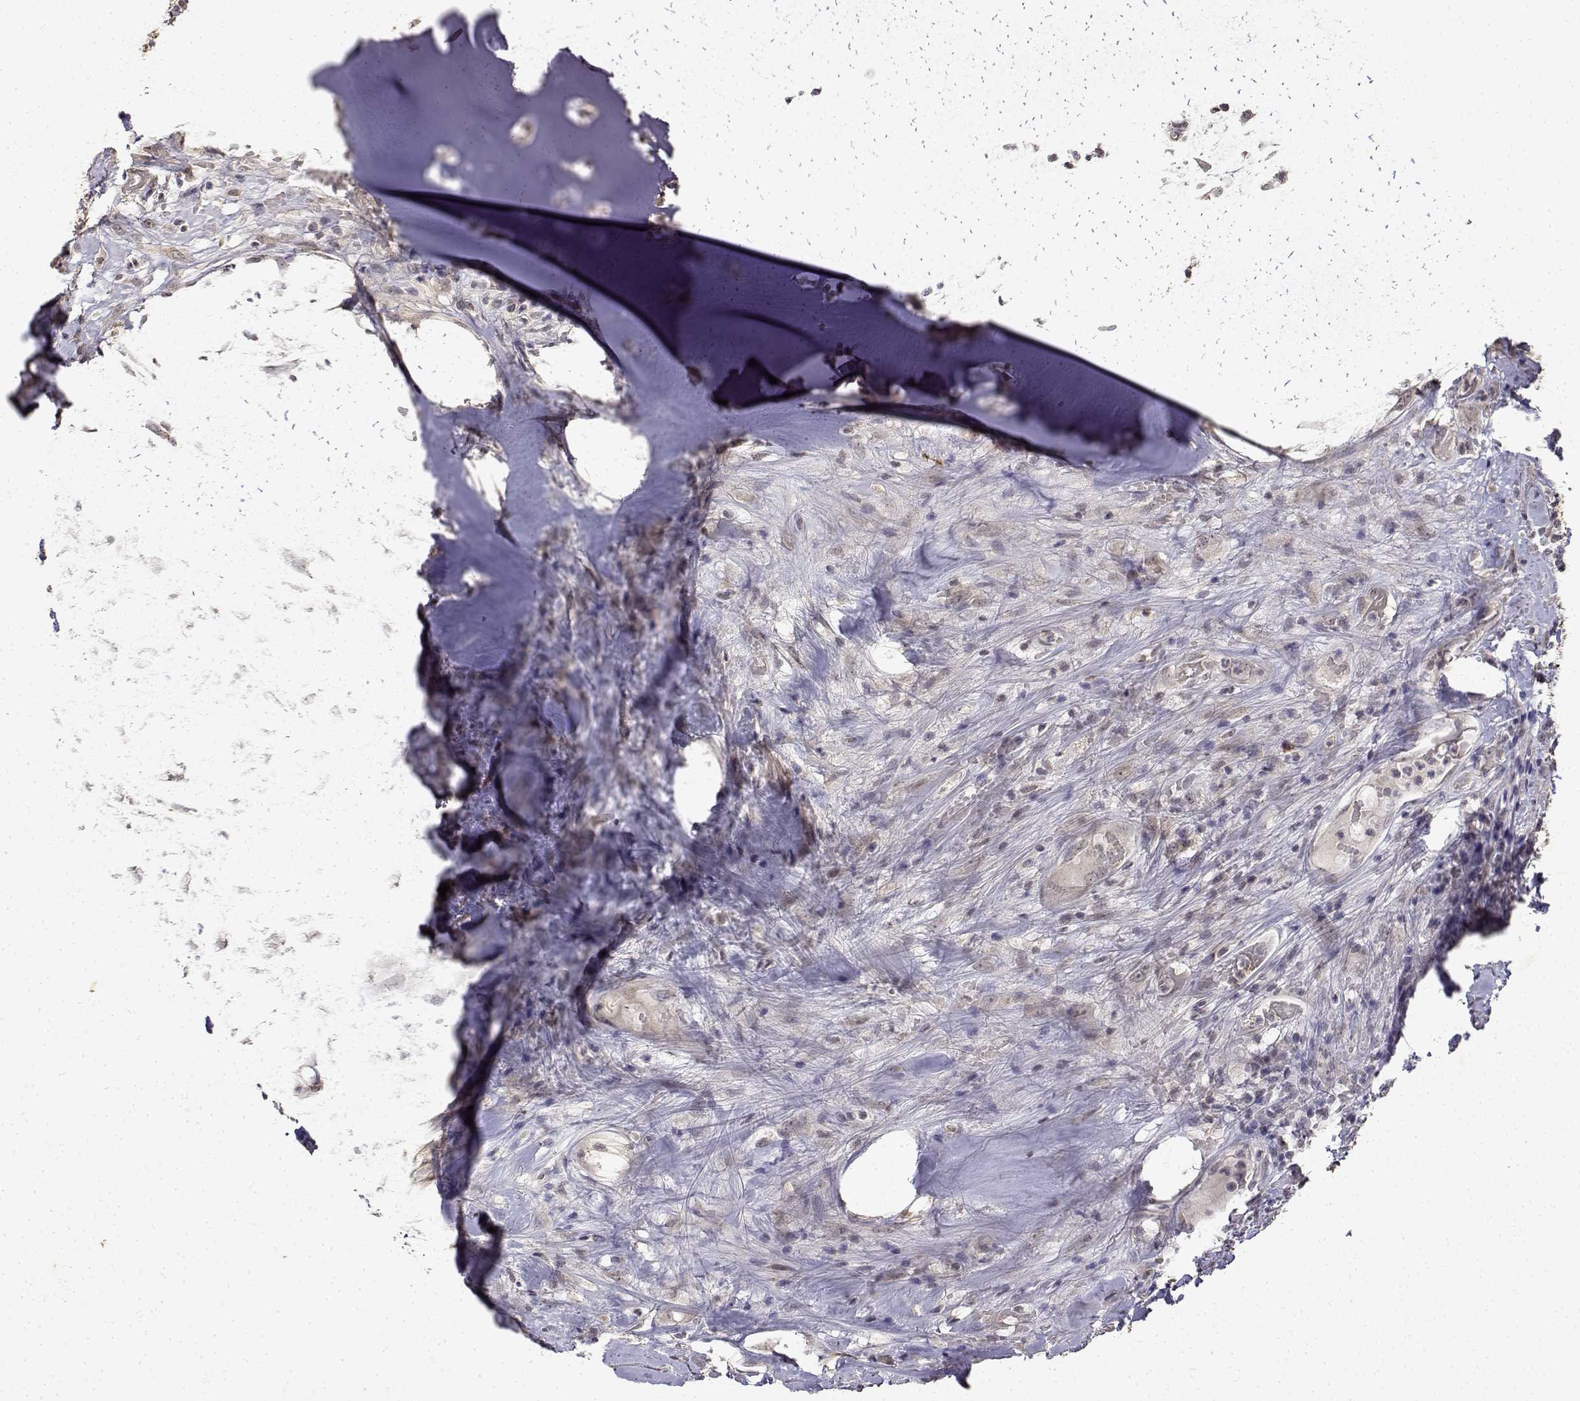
{"staining": {"intensity": "negative", "quantity": "none", "location": "none"}, "tissue": "head and neck cancer", "cell_type": "Tumor cells", "image_type": "cancer", "snomed": [{"axis": "morphology", "description": "Squamous cell carcinoma, NOS"}, {"axis": "topography", "description": "Skin"}, {"axis": "topography", "description": "Head-Neck"}], "caption": "Tumor cells show no significant protein staining in squamous cell carcinoma (head and neck).", "gene": "BDNF", "patient": {"sex": "male", "age": 80}}